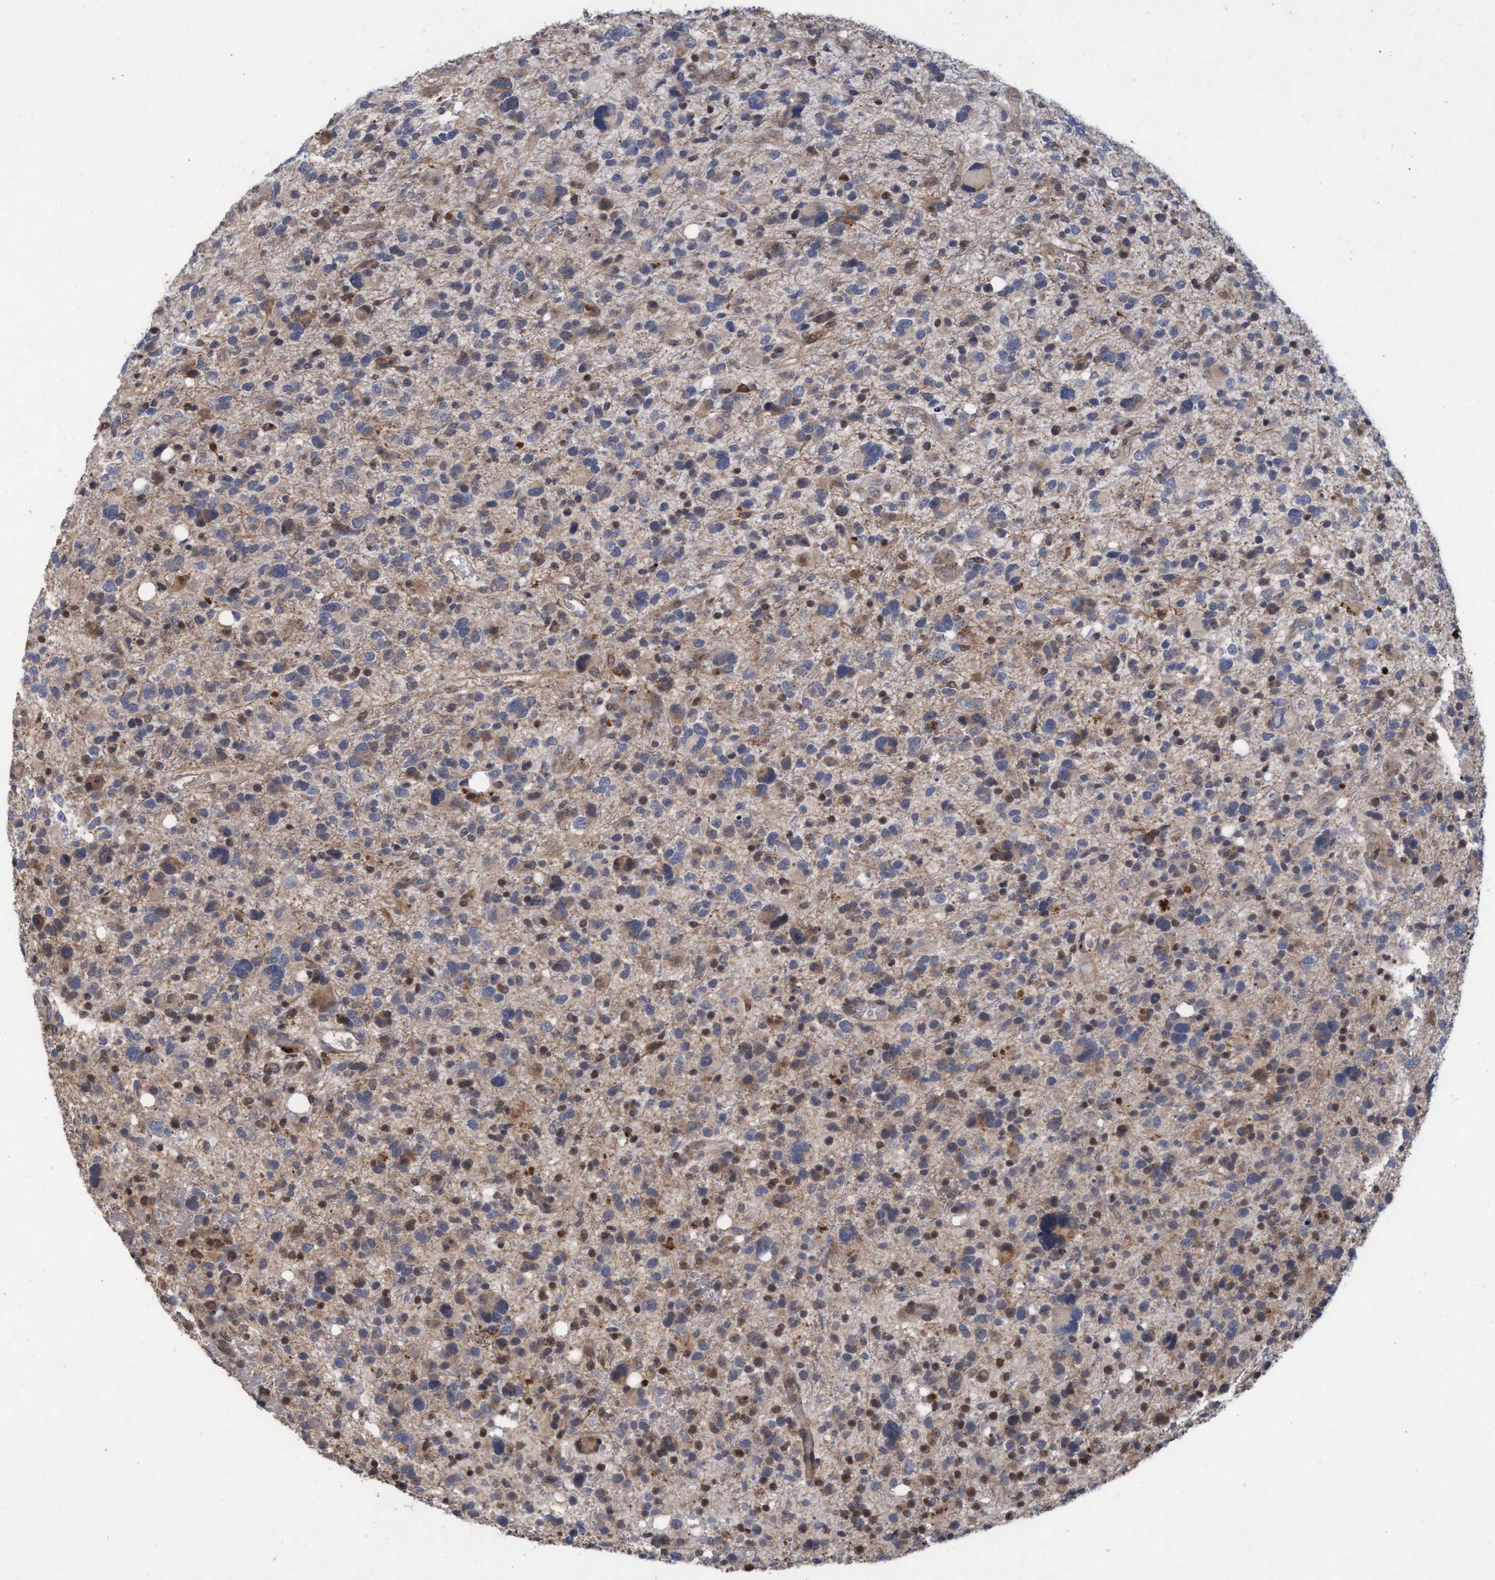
{"staining": {"intensity": "moderate", "quantity": "<25%", "location": "cytoplasmic/membranous,nuclear"}, "tissue": "glioma", "cell_type": "Tumor cells", "image_type": "cancer", "snomed": [{"axis": "morphology", "description": "Glioma, malignant, High grade"}, {"axis": "topography", "description": "Brain"}], "caption": "Immunohistochemical staining of glioma shows moderate cytoplasmic/membranous and nuclear protein expression in approximately <25% of tumor cells.", "gene": "KCNC2", "patient": {"sex": "male", "age": 48}}